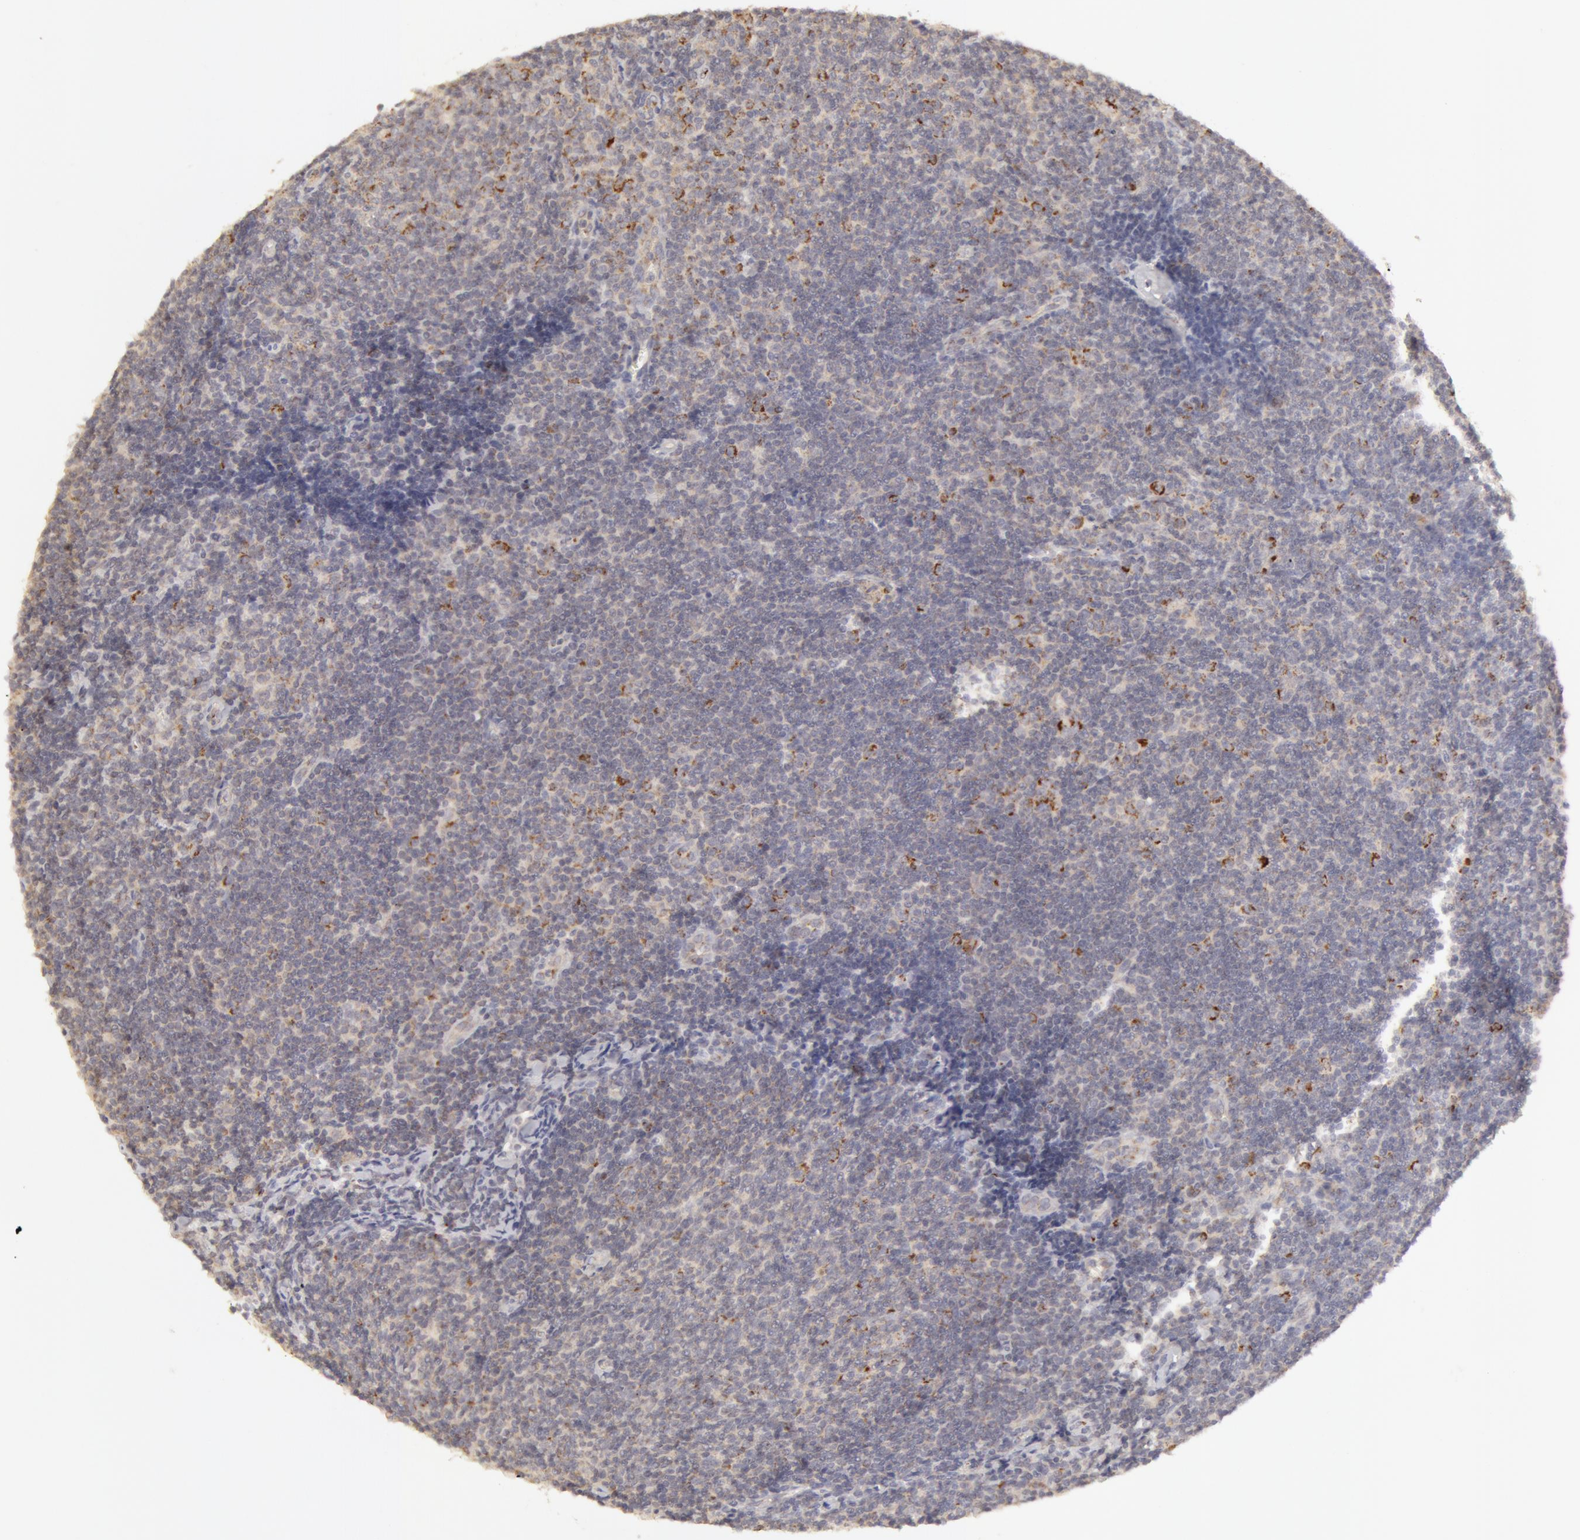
{"staining": {"intensity": "negative", "quantity": "none", "location": "none"}, "tissue": "lymphoma", "cell_type": "Tumor cells", "image_type": "cancer", "snomed": [{"axis": "morphology", "description": "Malignant lymphoma, non-Hodgkin's type, Low grade"}, {"axis": "topography", "description": "Lymph node"}], "caption": "Image shows no significant protein expression in tumor cells of lymphoma.", "gene": "ADPRH", "patient": {"sex": "male", "age": 49}}